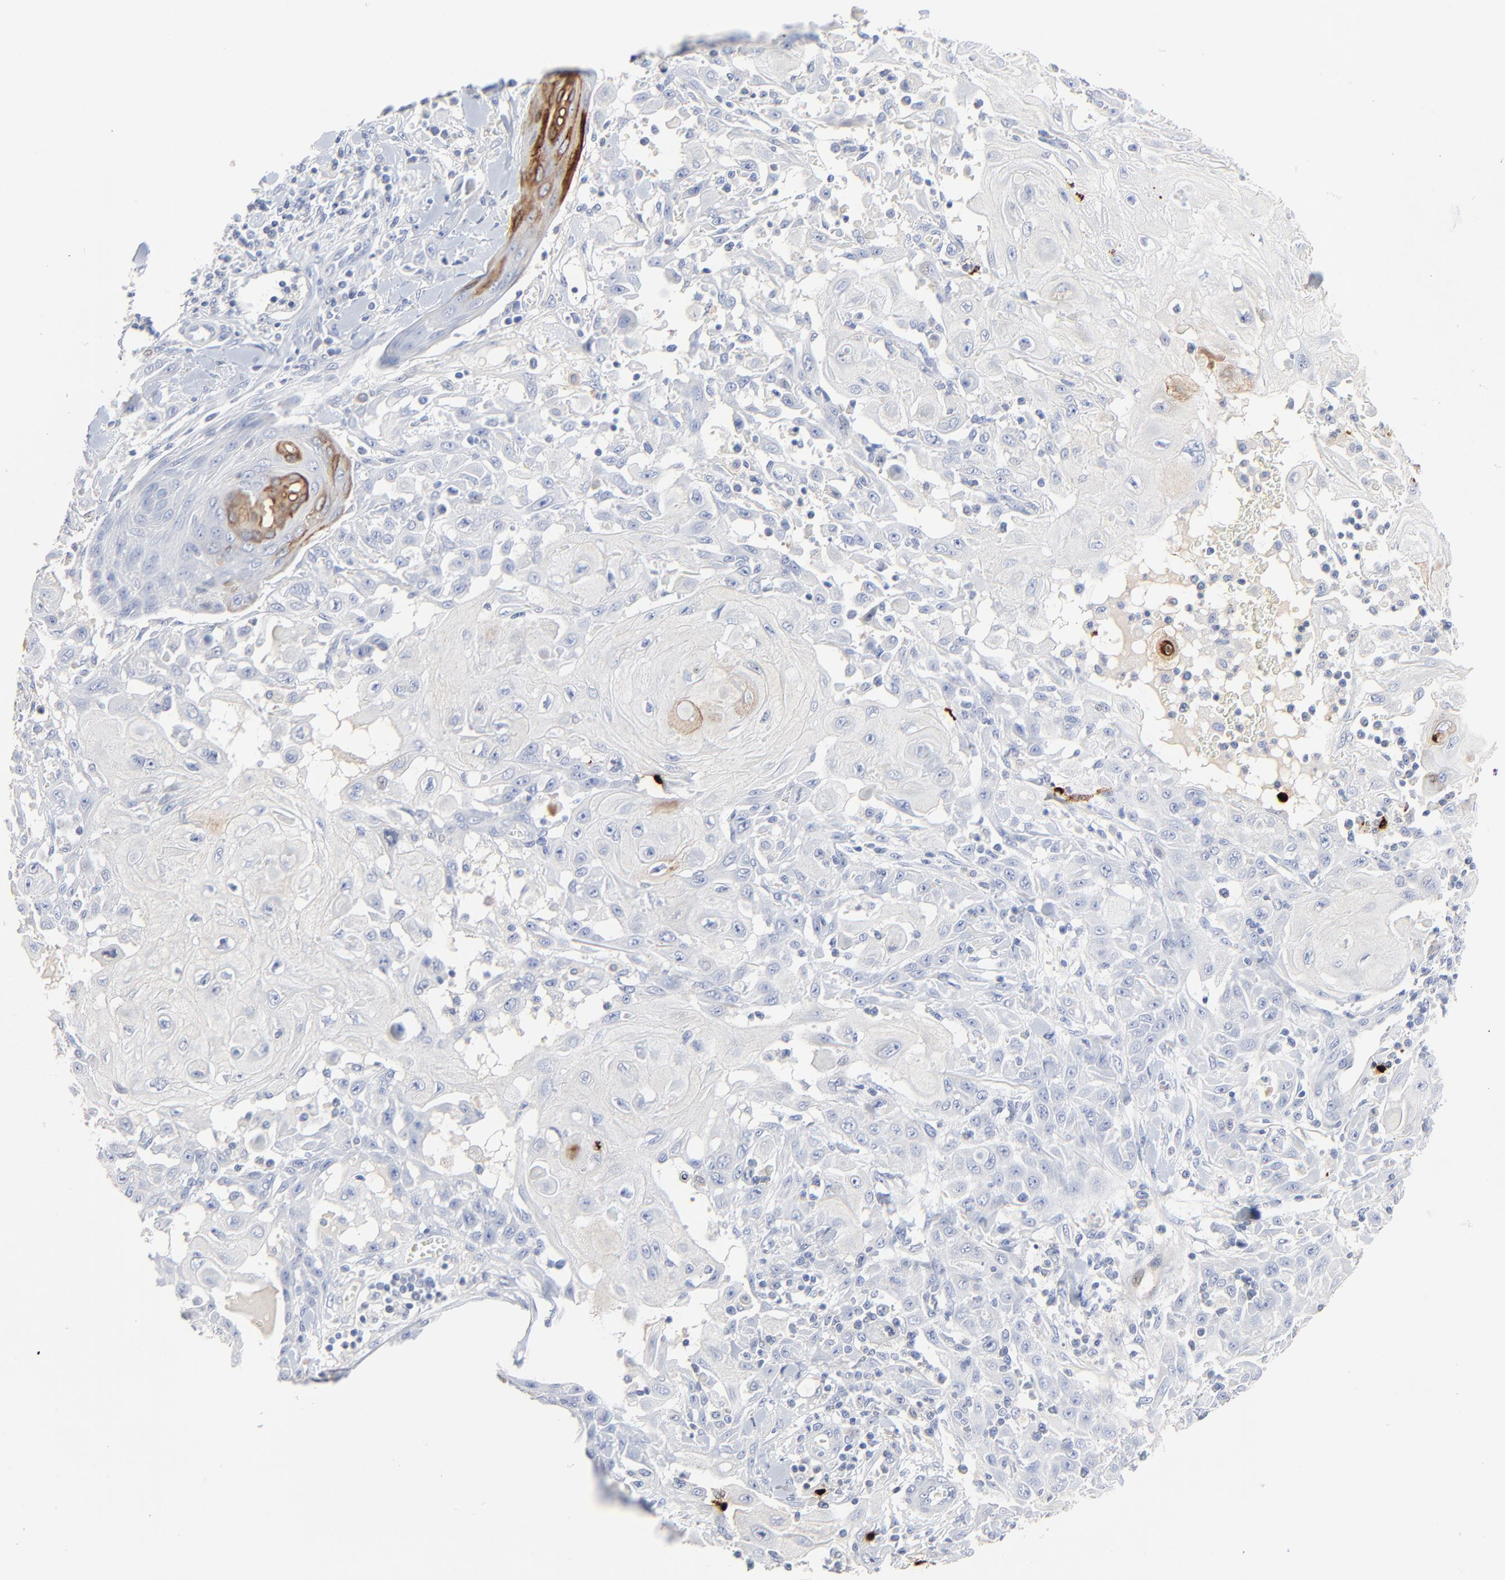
{"staining": {"intensity": "negative", "quantity": "none", "location": "none"}, "tissue": "skin cancer", "cell_type": "Tumor cells", "image_type": "cancer", "snomed": [{"axis": "morphology", "description": "Squamous cell carcinoma, NOS"}, {"axis": "topography", "description": "Skin"}], "caption": "Immunohistochemical staining of human skin cancer reveals no significant expression in tumor cells.", "gene": "LCN2", "patient": {"sex": "male", "age": 24}}